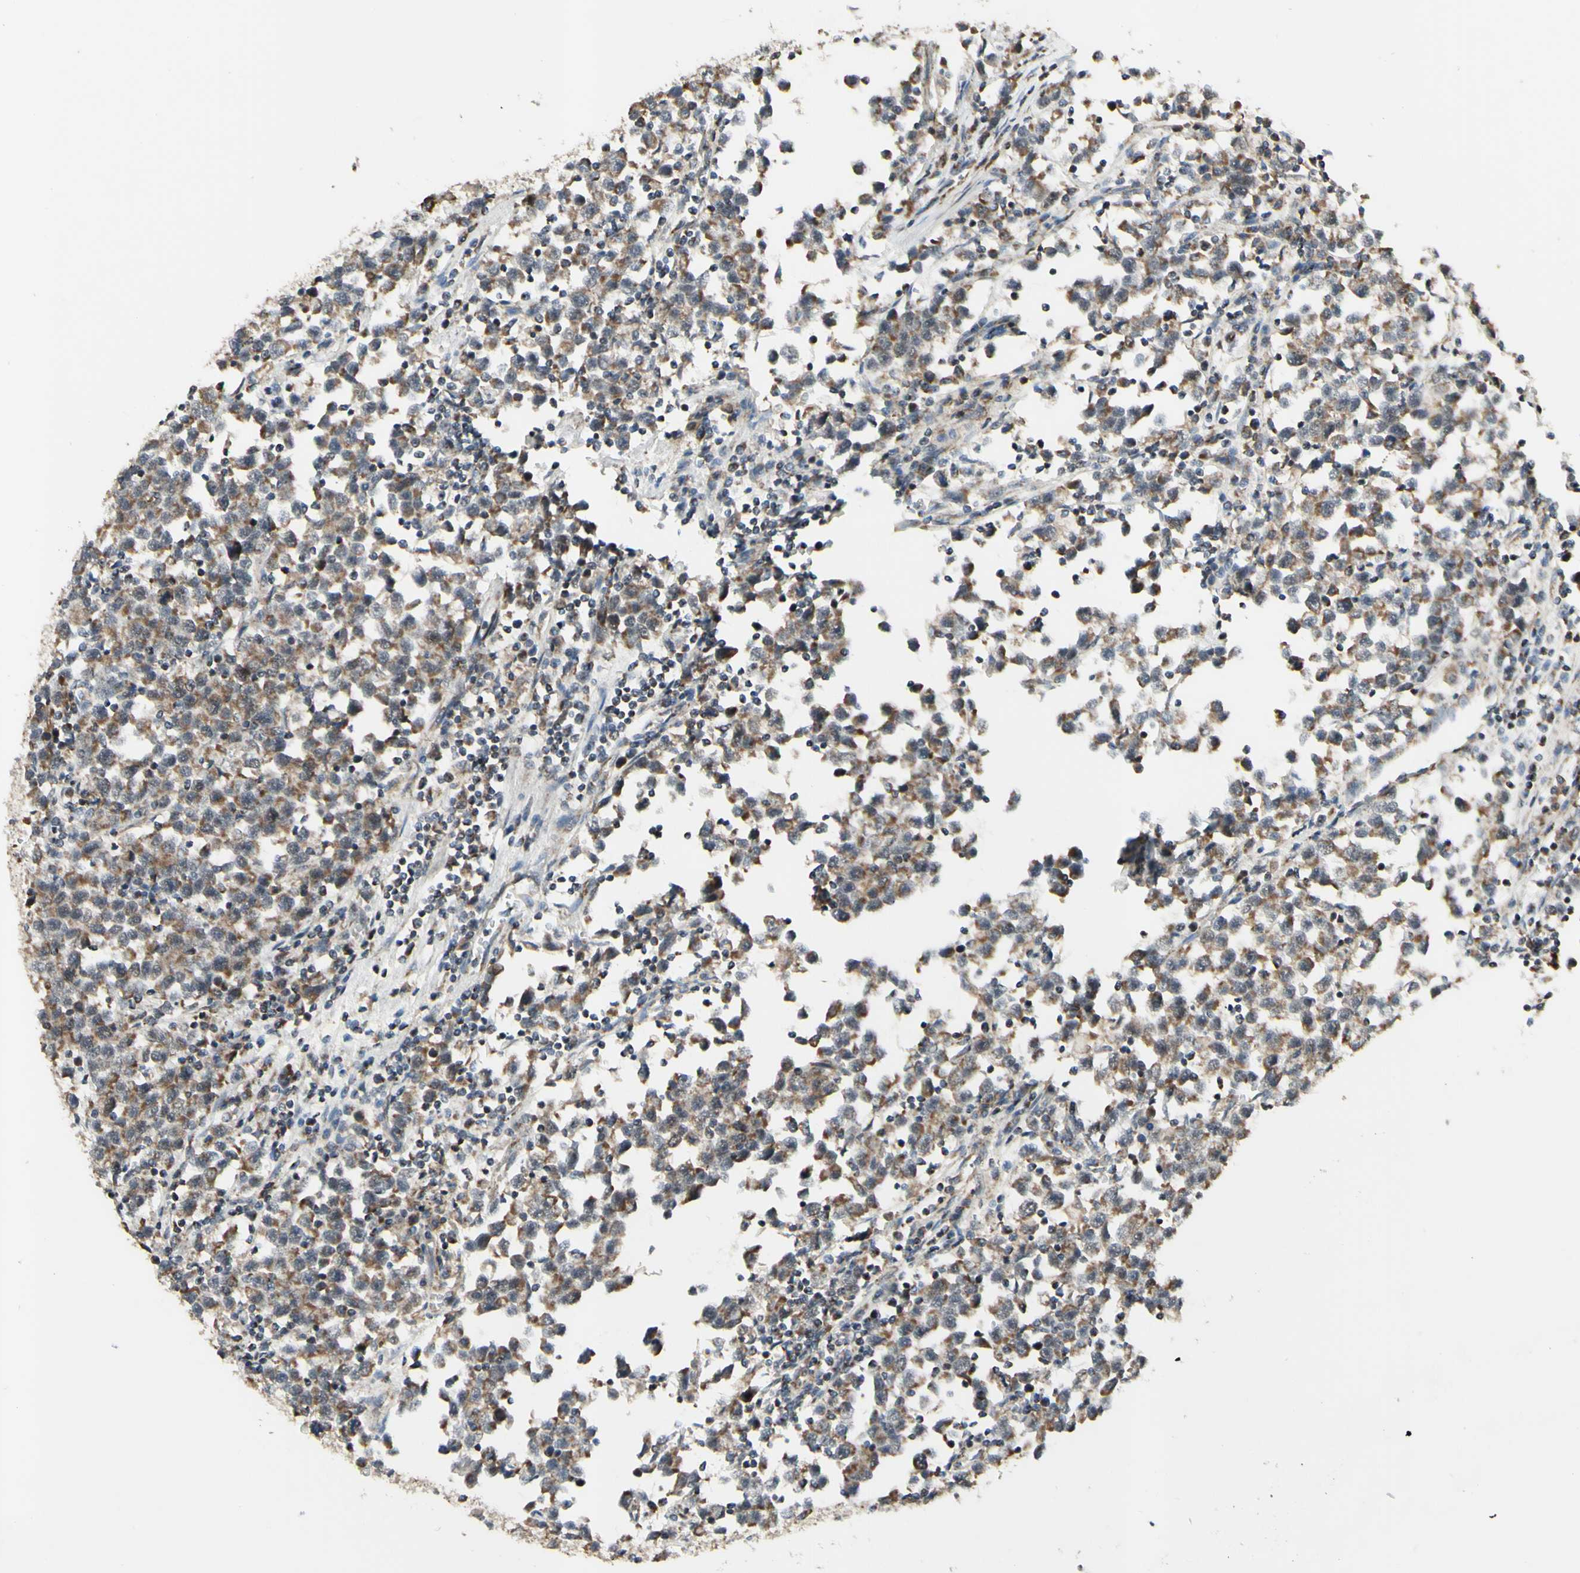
{"staining": {"intensity": "moderate", "quantity": ">75%", "location": "cytoplasmic/membranous"}, "tissue": "testis cancer", "cell_type": "Tumor cells", "image_type": "cancer", "snomed": [{"axis": "morphology", "description": "Seminoma, NOS"}, {"axis": "topography", "description": "Testis"}], "caption": "High-power microscopy captured an immunohistochemistry histopathology image of seminoma (testis), revealing moderate cytoplasmic/membranous staining in approximately >75% of tumor cells. The protein of interest is stained brown, and the nuclei are stained in blue (DAB (3,3'-diaminobenzidine) IHC with brightfield microscopy, high magnification).", "gene": "DHRS3", "patient": {"sex": "male", "age": 43}}